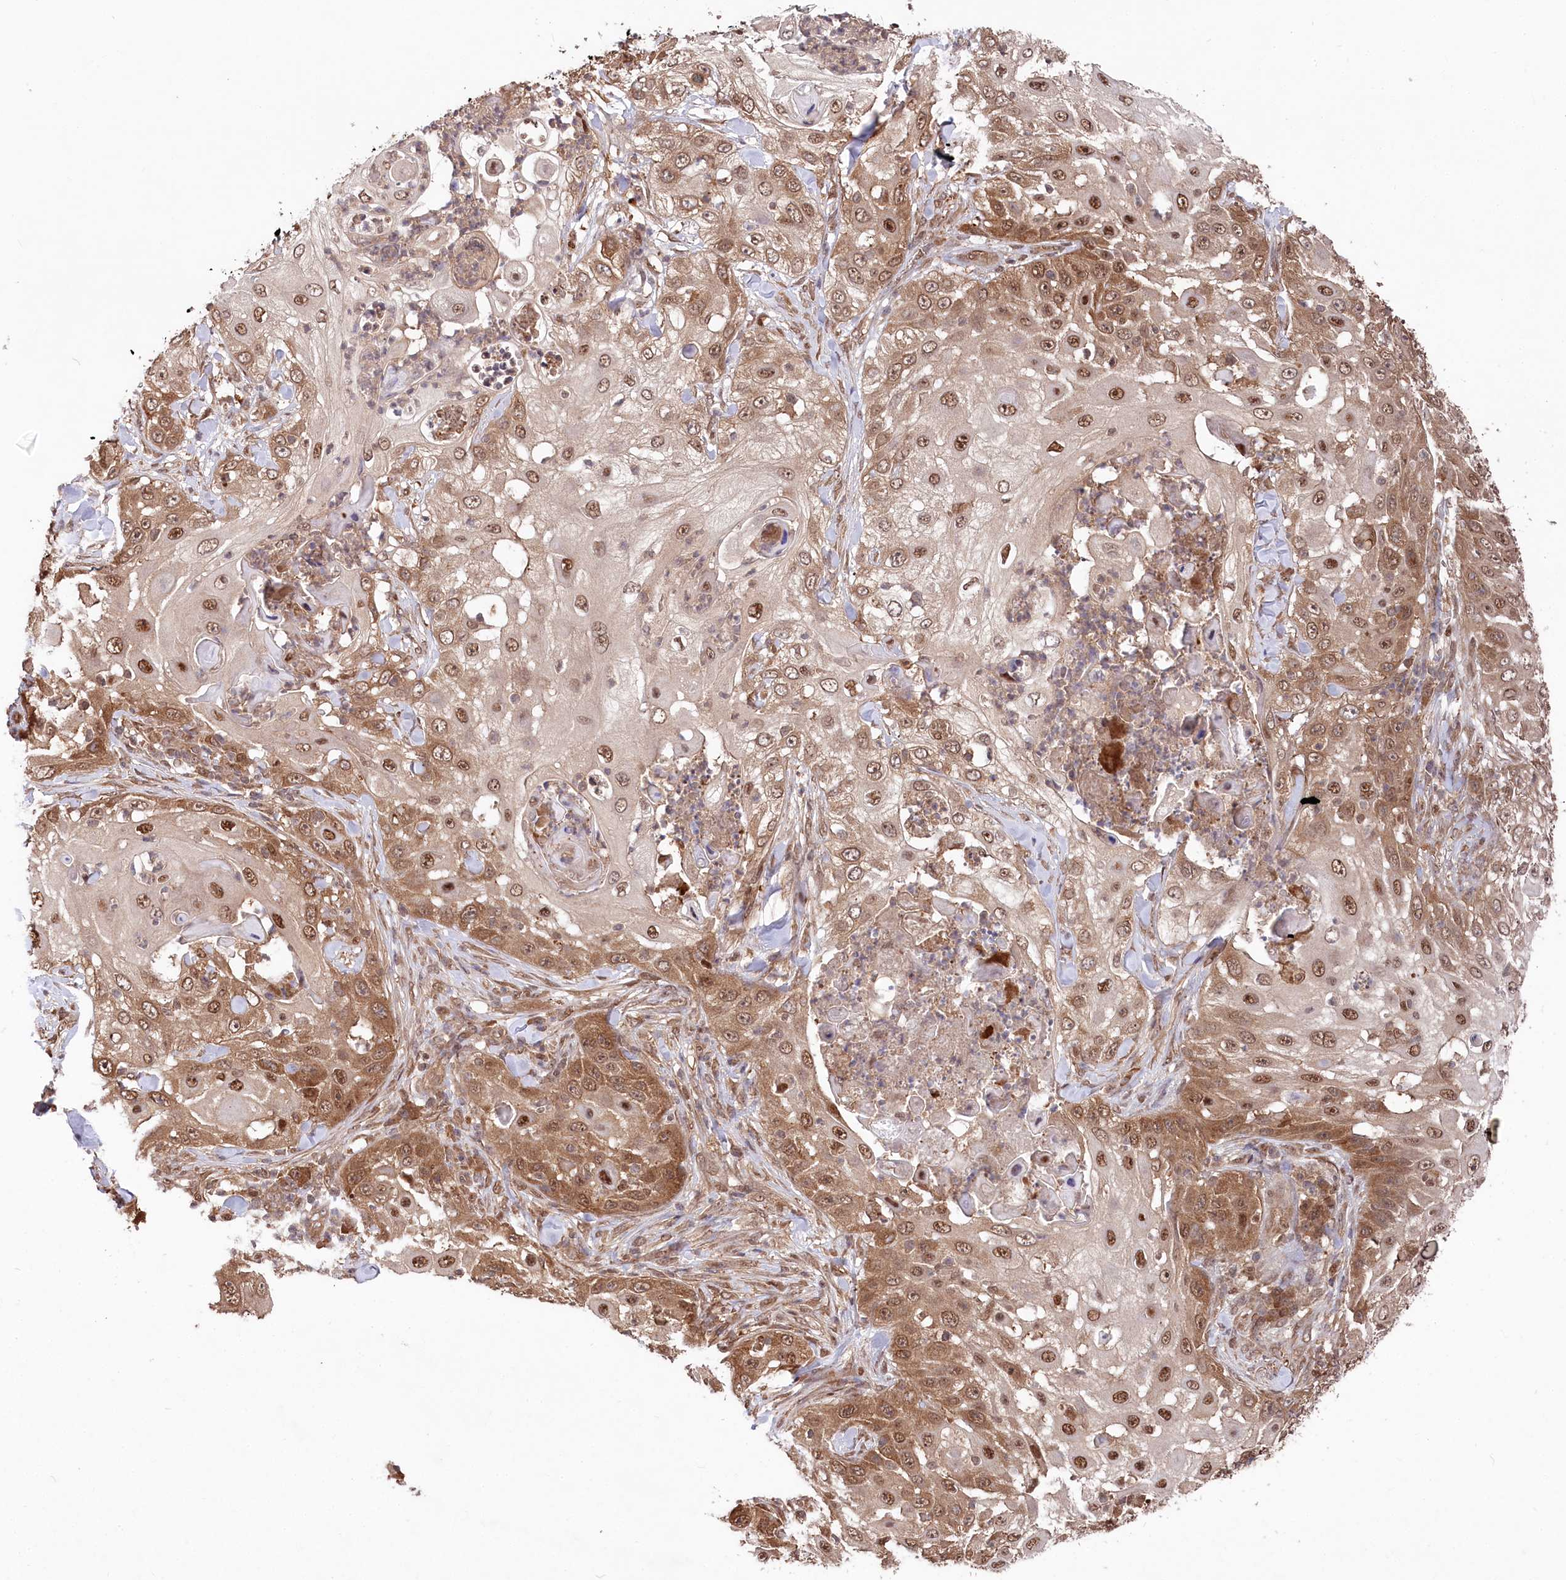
{"staining": {"intensity": "moderate", "quantity": ">75%", "location": "cytoplasmic/membranous,nuclear"}, "tissue": "skin cancer", "cell_type": "Tumor cells", "image_type": "cancer", "snomed": [{"axis": "morphology", "description": "Squamous cell carcinoma, NOS"}, {"axis": "topography", "description": "Skin"}], "caption": "This micrograph demonstrates immunohistochemistry staining of human skin squamous cell carcinoma, with medium moderate cytoplasmic/membranous and nuclear positivity in approximately >75% of tumor cells.", "gene": "PSMA1", "patient": {"sex": "female", "age": 44}}